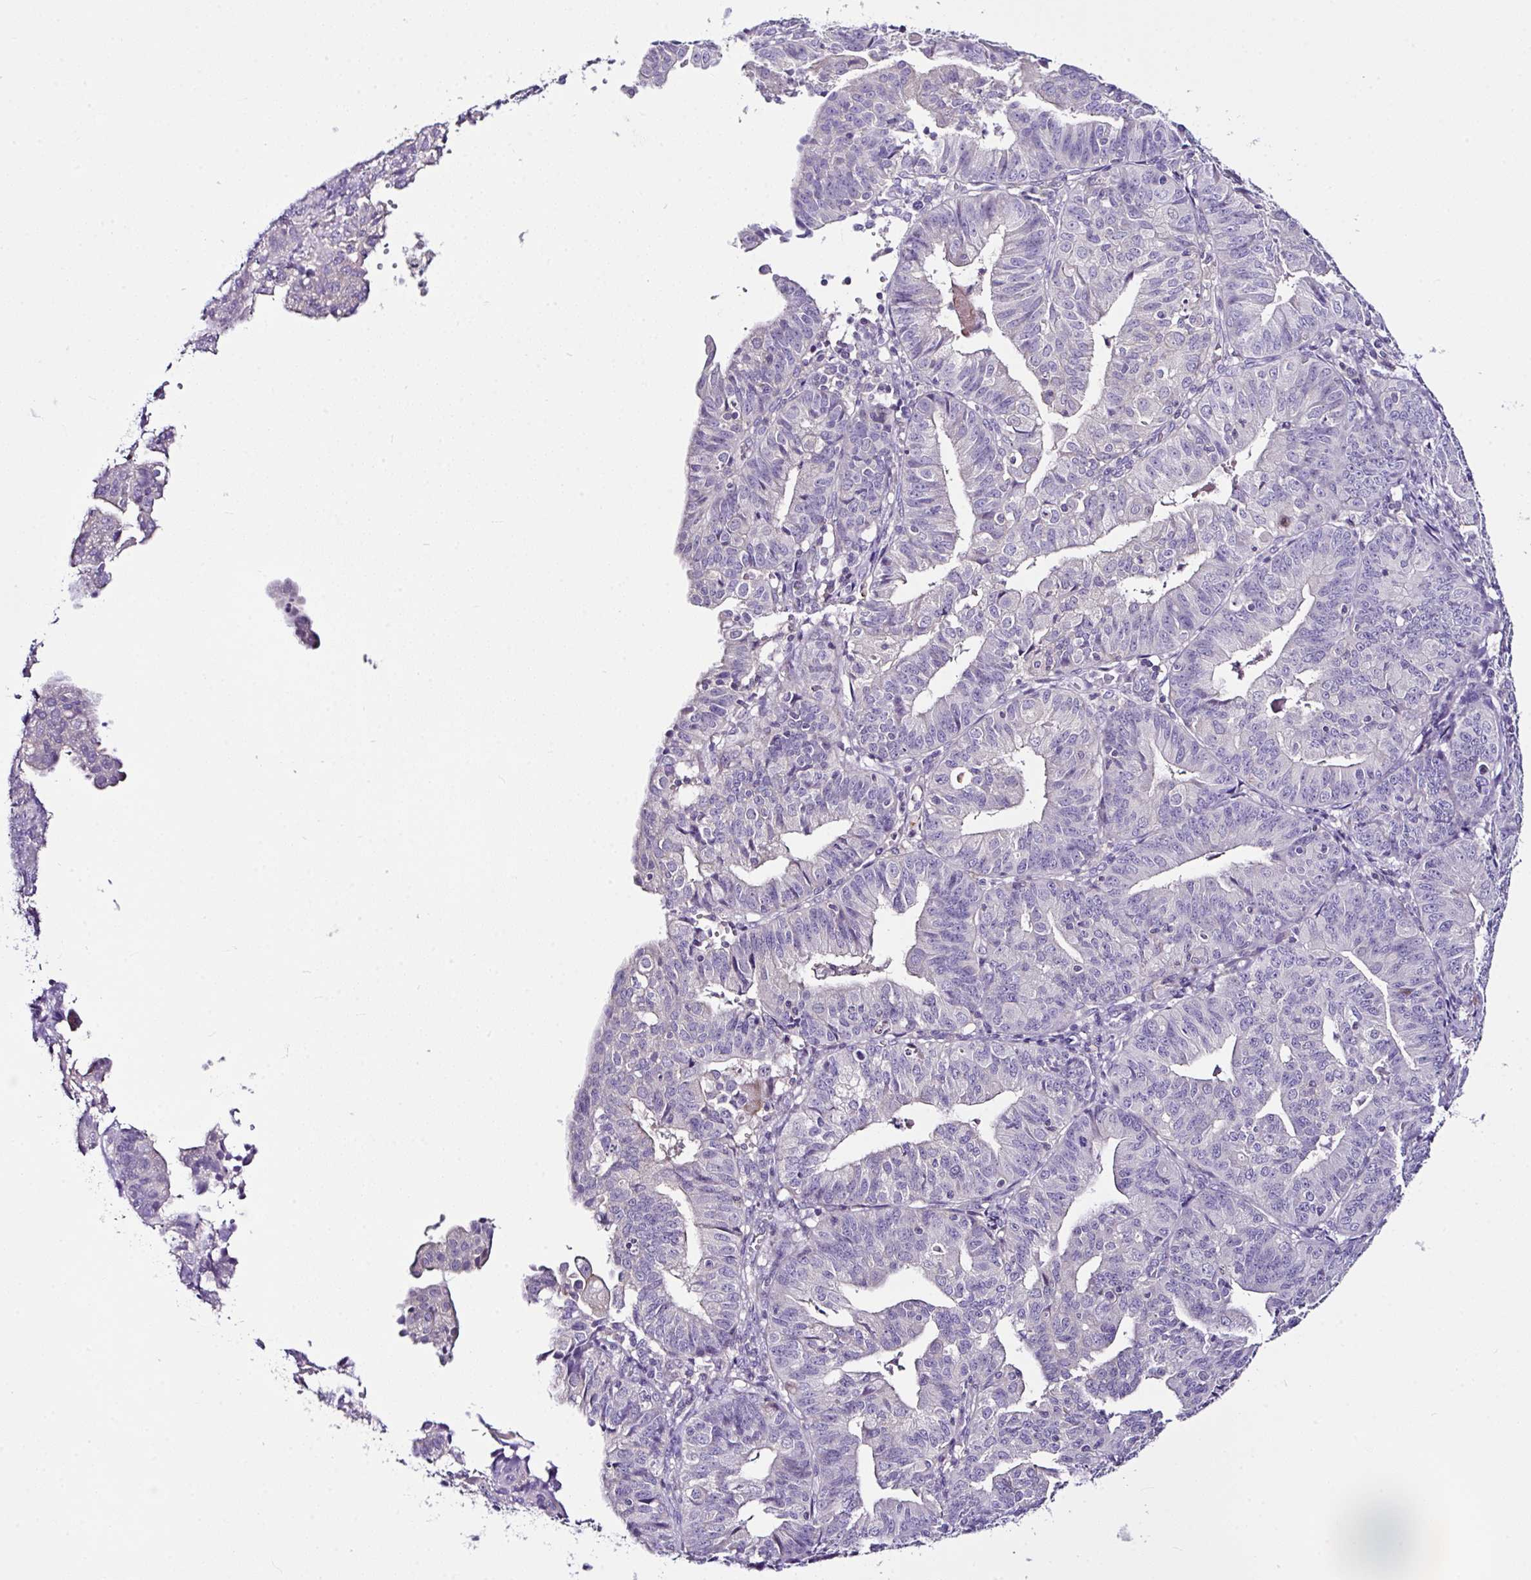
{"staining": {"intensity": "negative", "quantity": "none", "location": "none"}, "tissue": "endometrial cancer", "cell_type": "Tumor cells", "image_type": "cancer", "snomed": [{"axis": "morphology", "description": "Adenocarcinoma, NOS"}, {"axis": "topography", "description": "Endometrium"}], "caption": "The photomicrograph reveals no significant expression in tumor cells of adenocarcinoma (endometrial).", "gene": "D2HGDH", "patient": {"sex": "female", "age": 56}}